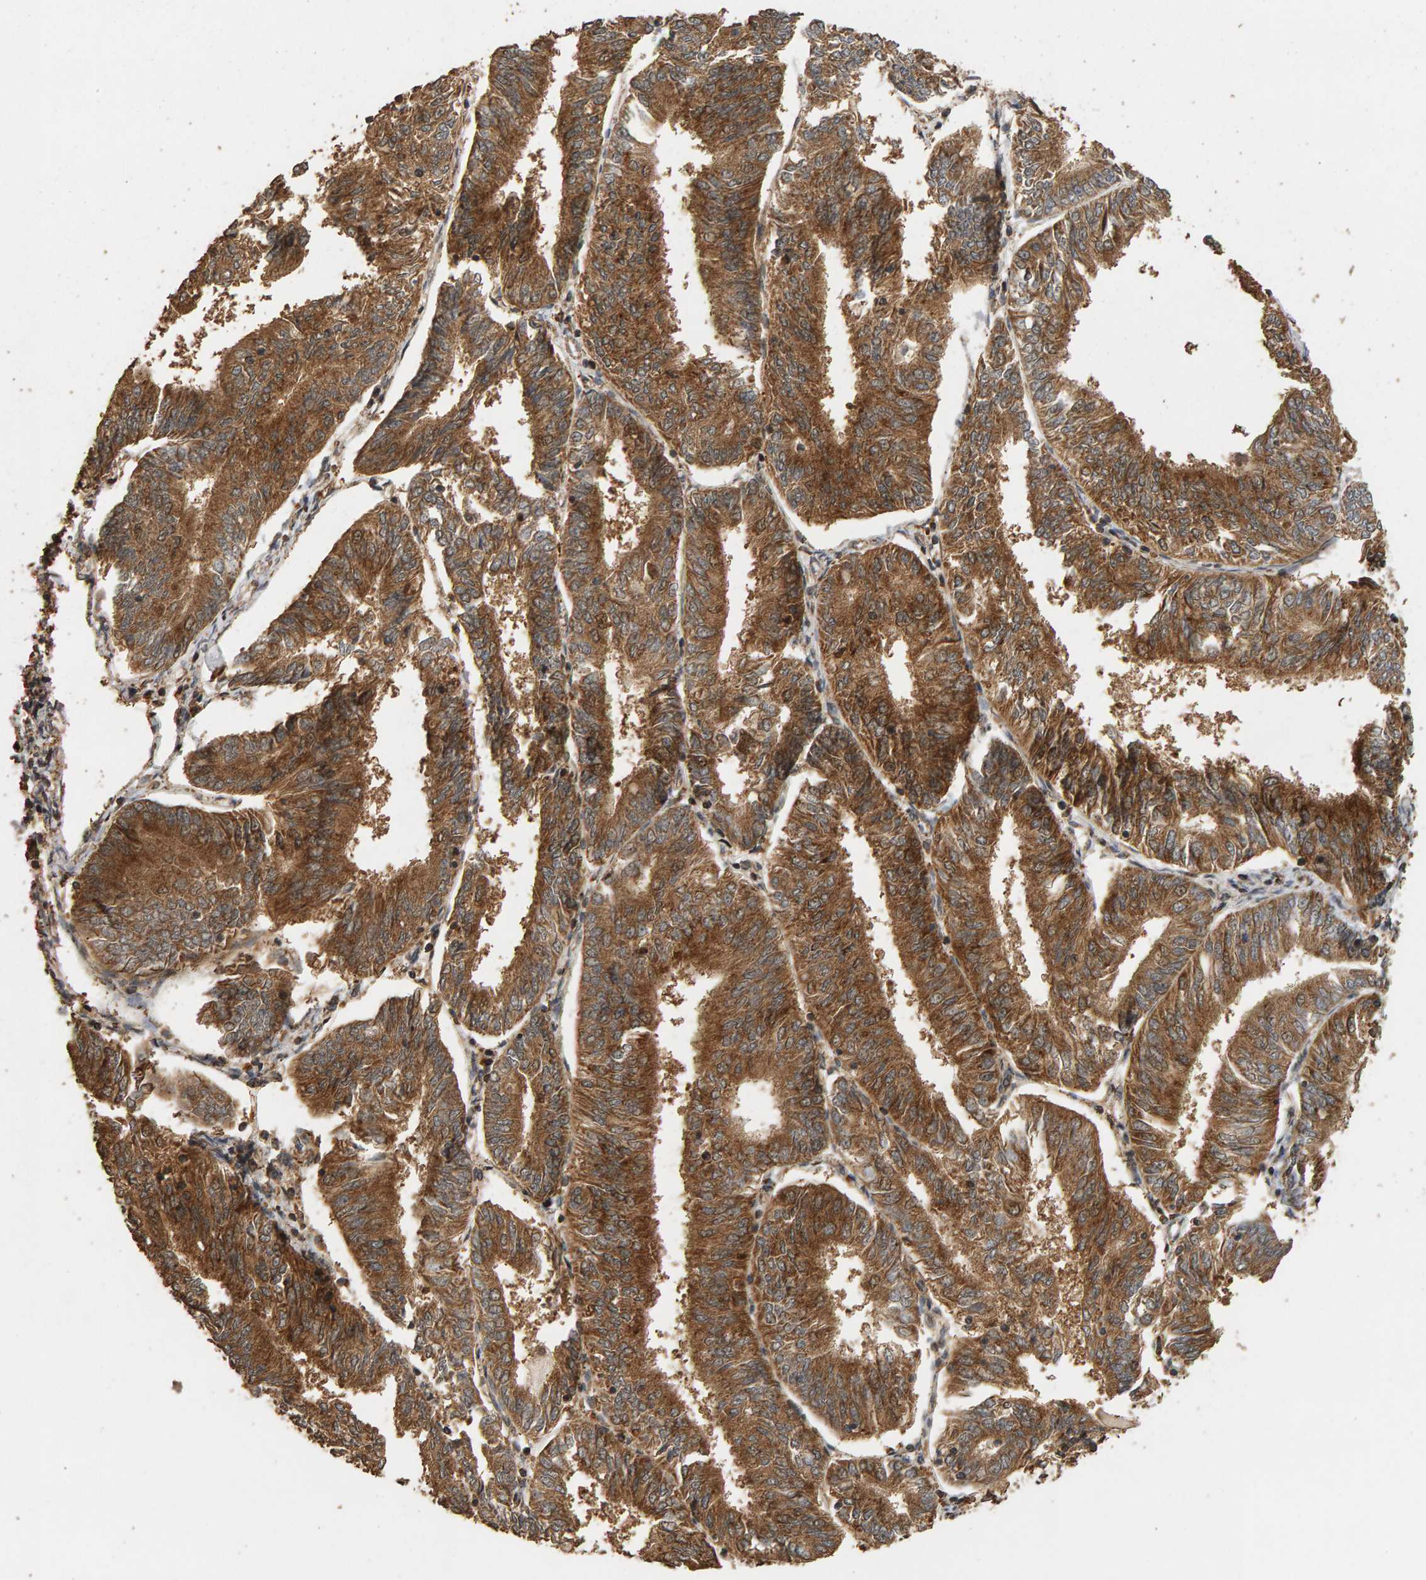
{"staining": {"intensity": "strong", "quantity": ">75%", "location": "cytoplasmic/membranous,nuclear"}, "tissue": "endometrial cancer", "cell_type": "Tumor cells", "image_type": "cancer", "snomed": [{"axis": "morphology", "description": "Adenocarcinoma, NOS"}, {"axis": "topography", "description": "Endometrium"}], "caption": "There is high levels of strong cytoplasmic/membranous and nuclear positivity in tumor cells of endometrial cancer, as demonstrated by immunohistochemical staining (brown color).", "gene": "GSTK1", "patient": {"sex": "female", "age": 58}}